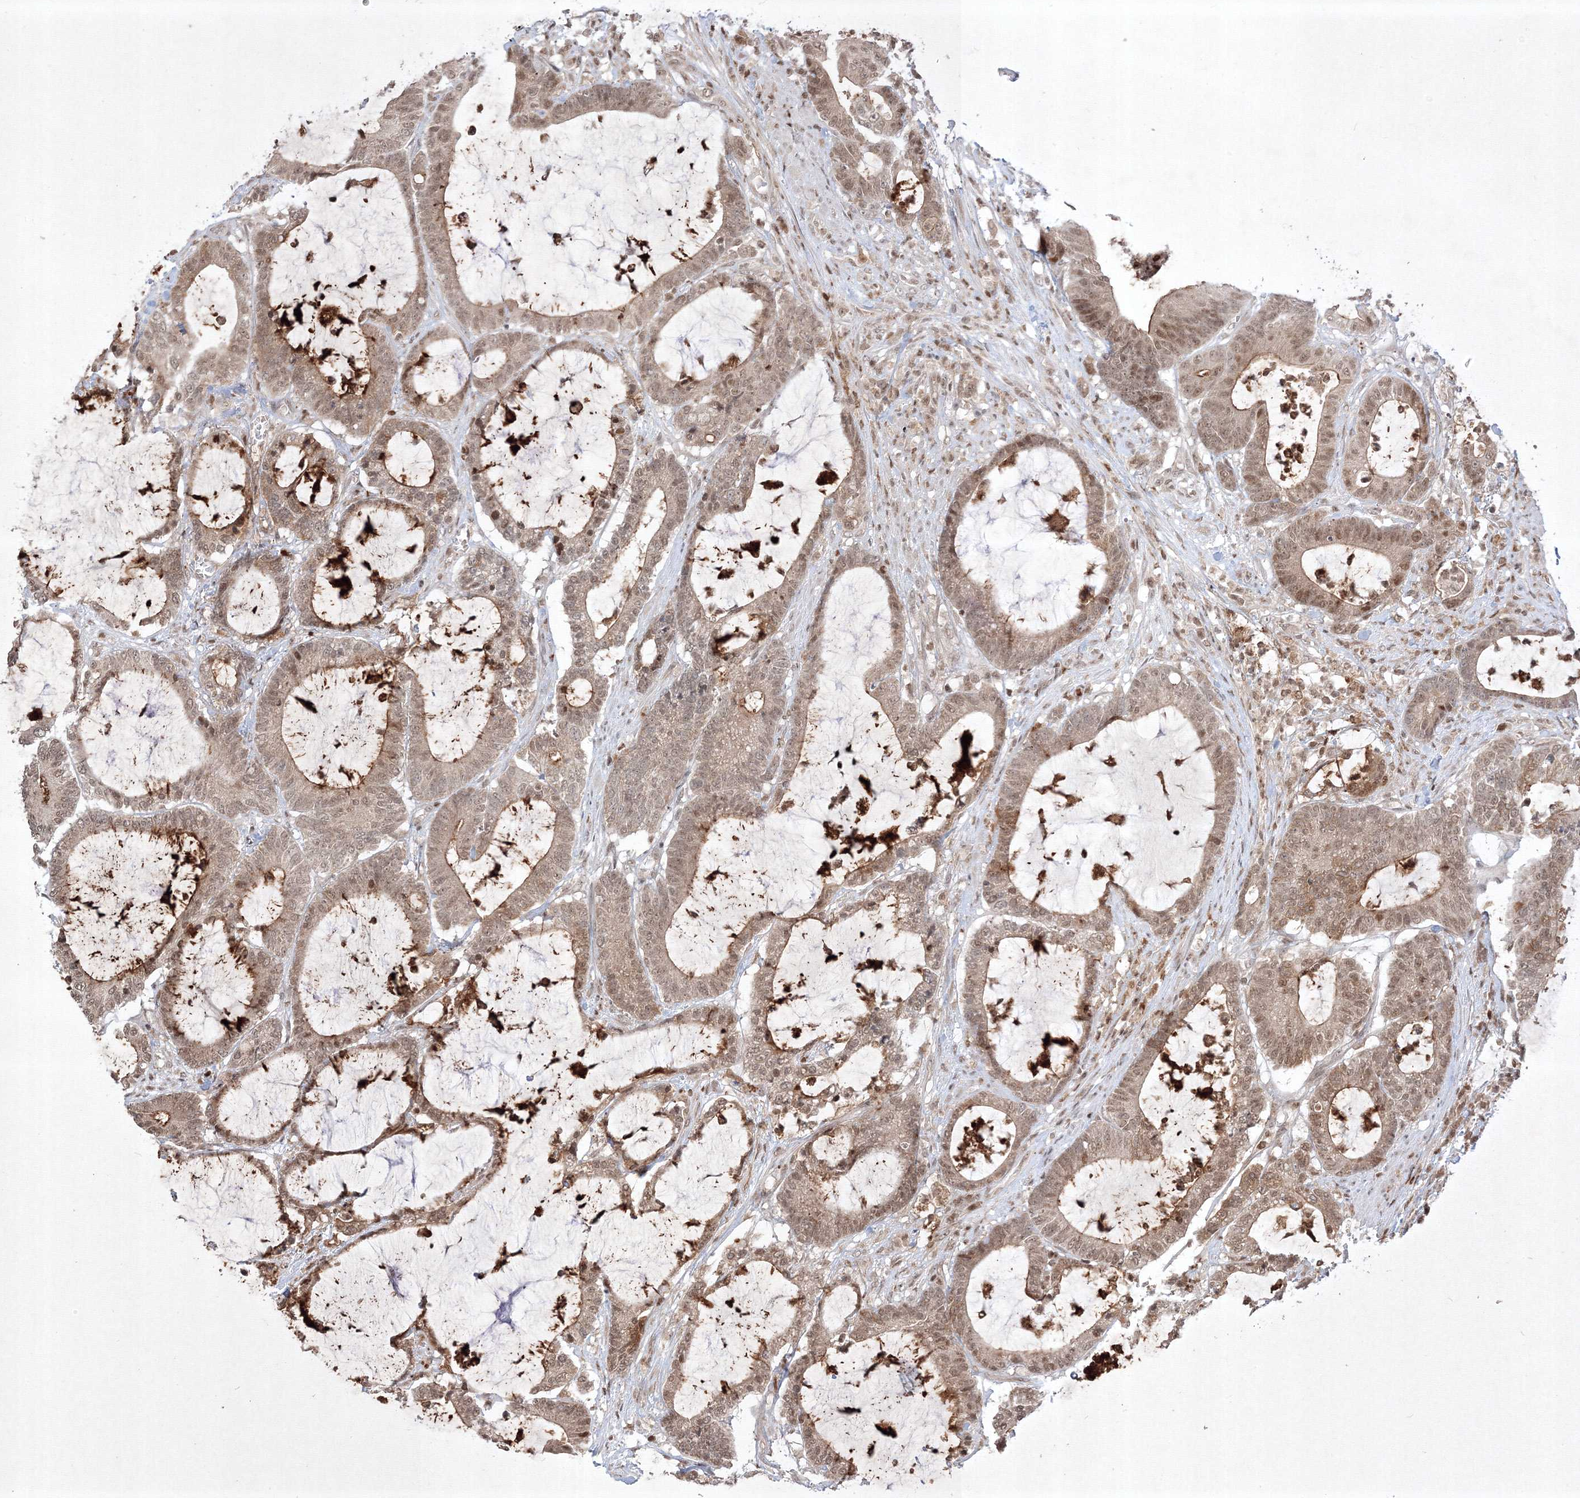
{"staining": {"intensity": "moderate", "quantity": ">75%", "location": "cytoplasmic/membranous,nuclear"}, "tissue": "colorectal cancer", "cell_type": "Tumor cells", "image_type": "cancer", "snomed": [{"axis": "morphology", "description": "Adenocarcinoma, NOS"}, {"axis": "topography", "description": "Colon"}], "caption": "A photomicrograph of human colorectal adenocarcinoma stained for a protein displays moderate cytoplasmic/membranous and nuclear brown staining in tumor cells. The protein is stained brown, and the nuclei are stained in blue (DAB IHC with brightfield microscopy, high magnification).", "gene": "TAB1", "patient": {"sex": "female", "age": 84}}